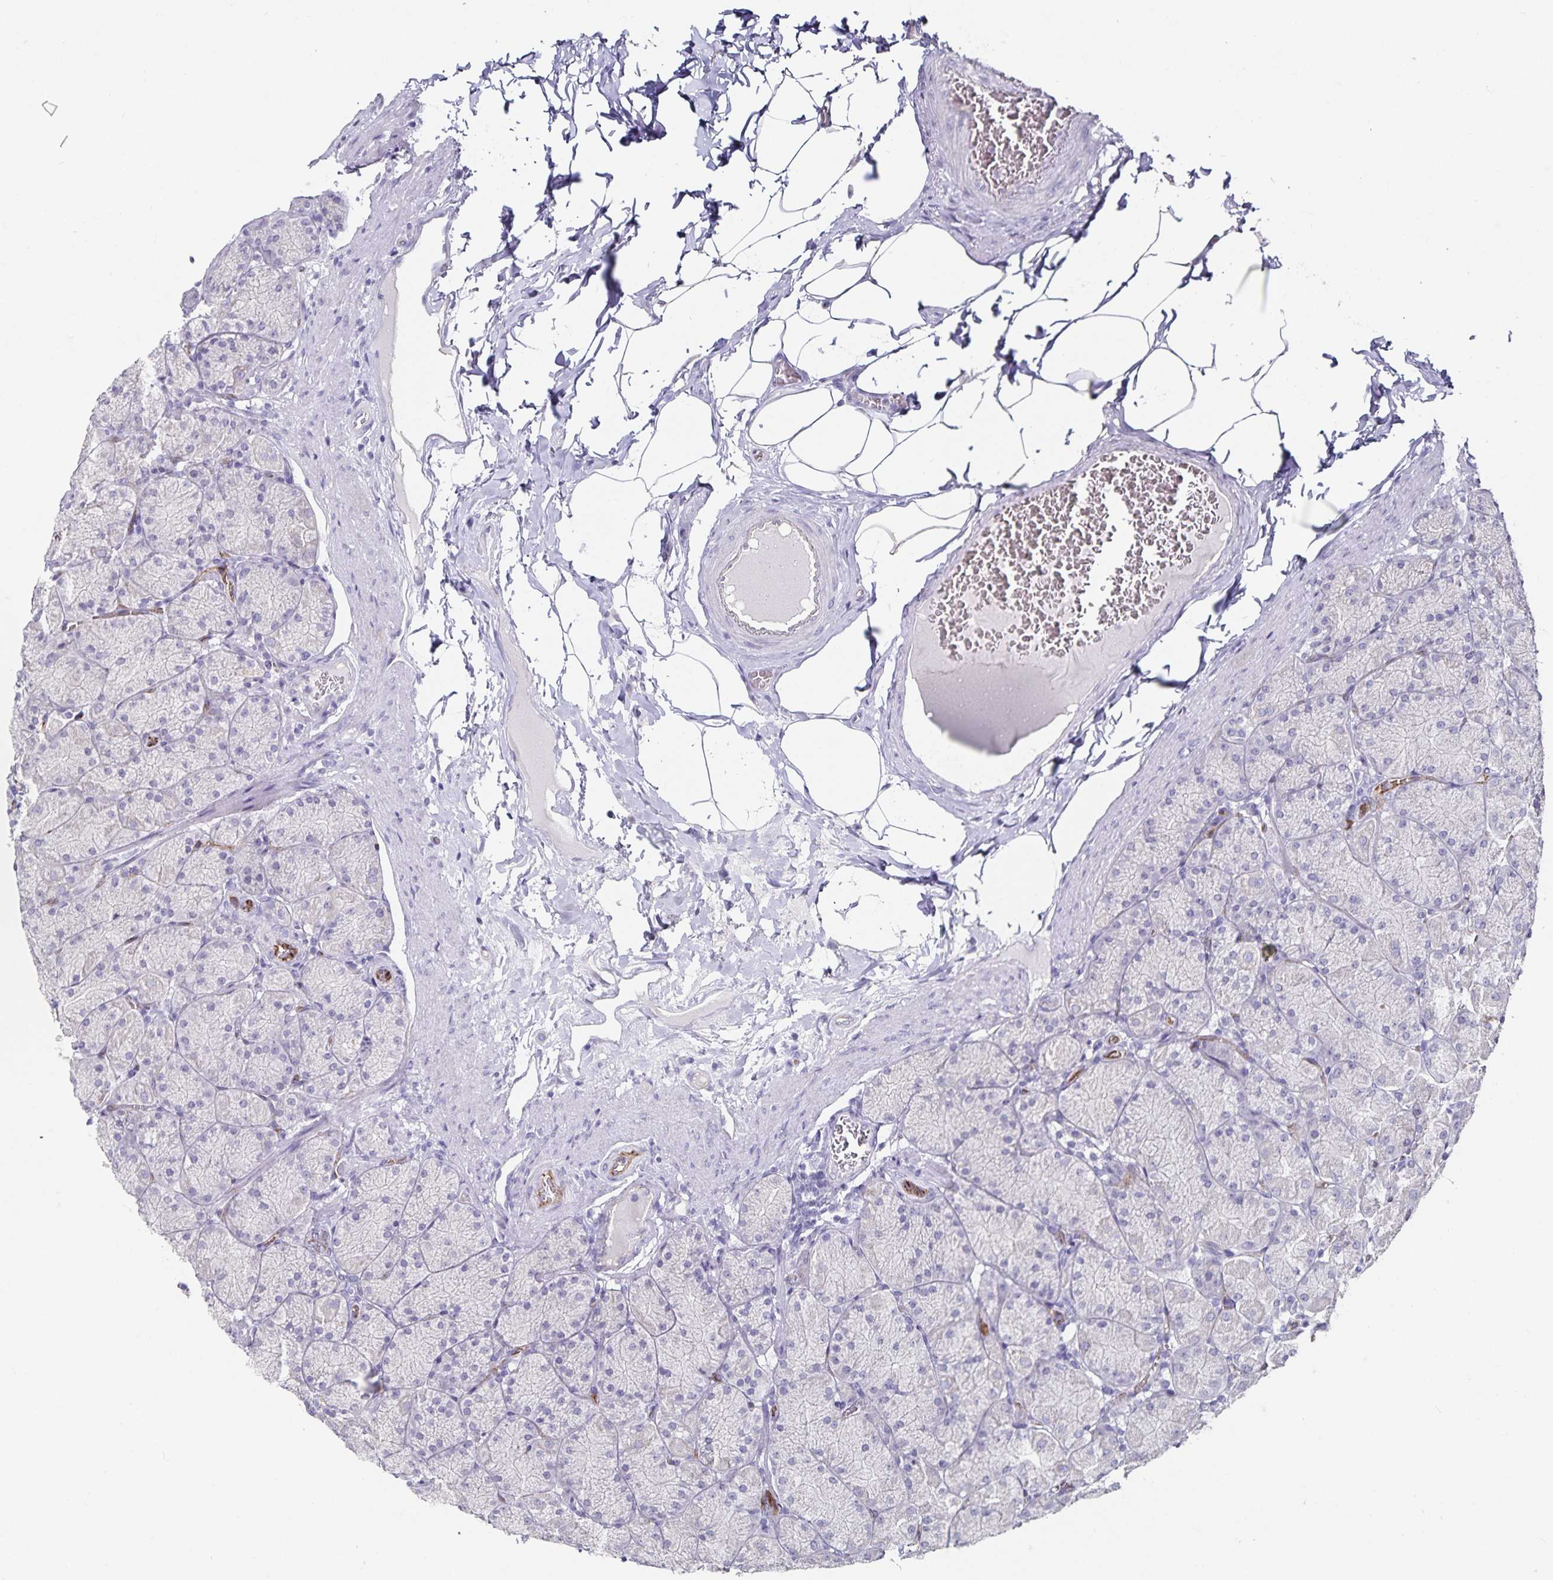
{"staining": {"intensity": "negative", "quantity": "none", "location": "none"}, "tissue": "stomach", "cell_type": "Glandular cells", "image_type": "normal", "snomed": [{"axis": "morphology", "description": "Normal tissue, NOS"}, {"axis": "topography", "description": "Stomach, upper"}], "caption": "Immunohistochemistry of unremarkable human stomach exhibits no positivity in glandular cells.", "gene": "PODXL", "patient": {"sex": "female", "age": 56}}